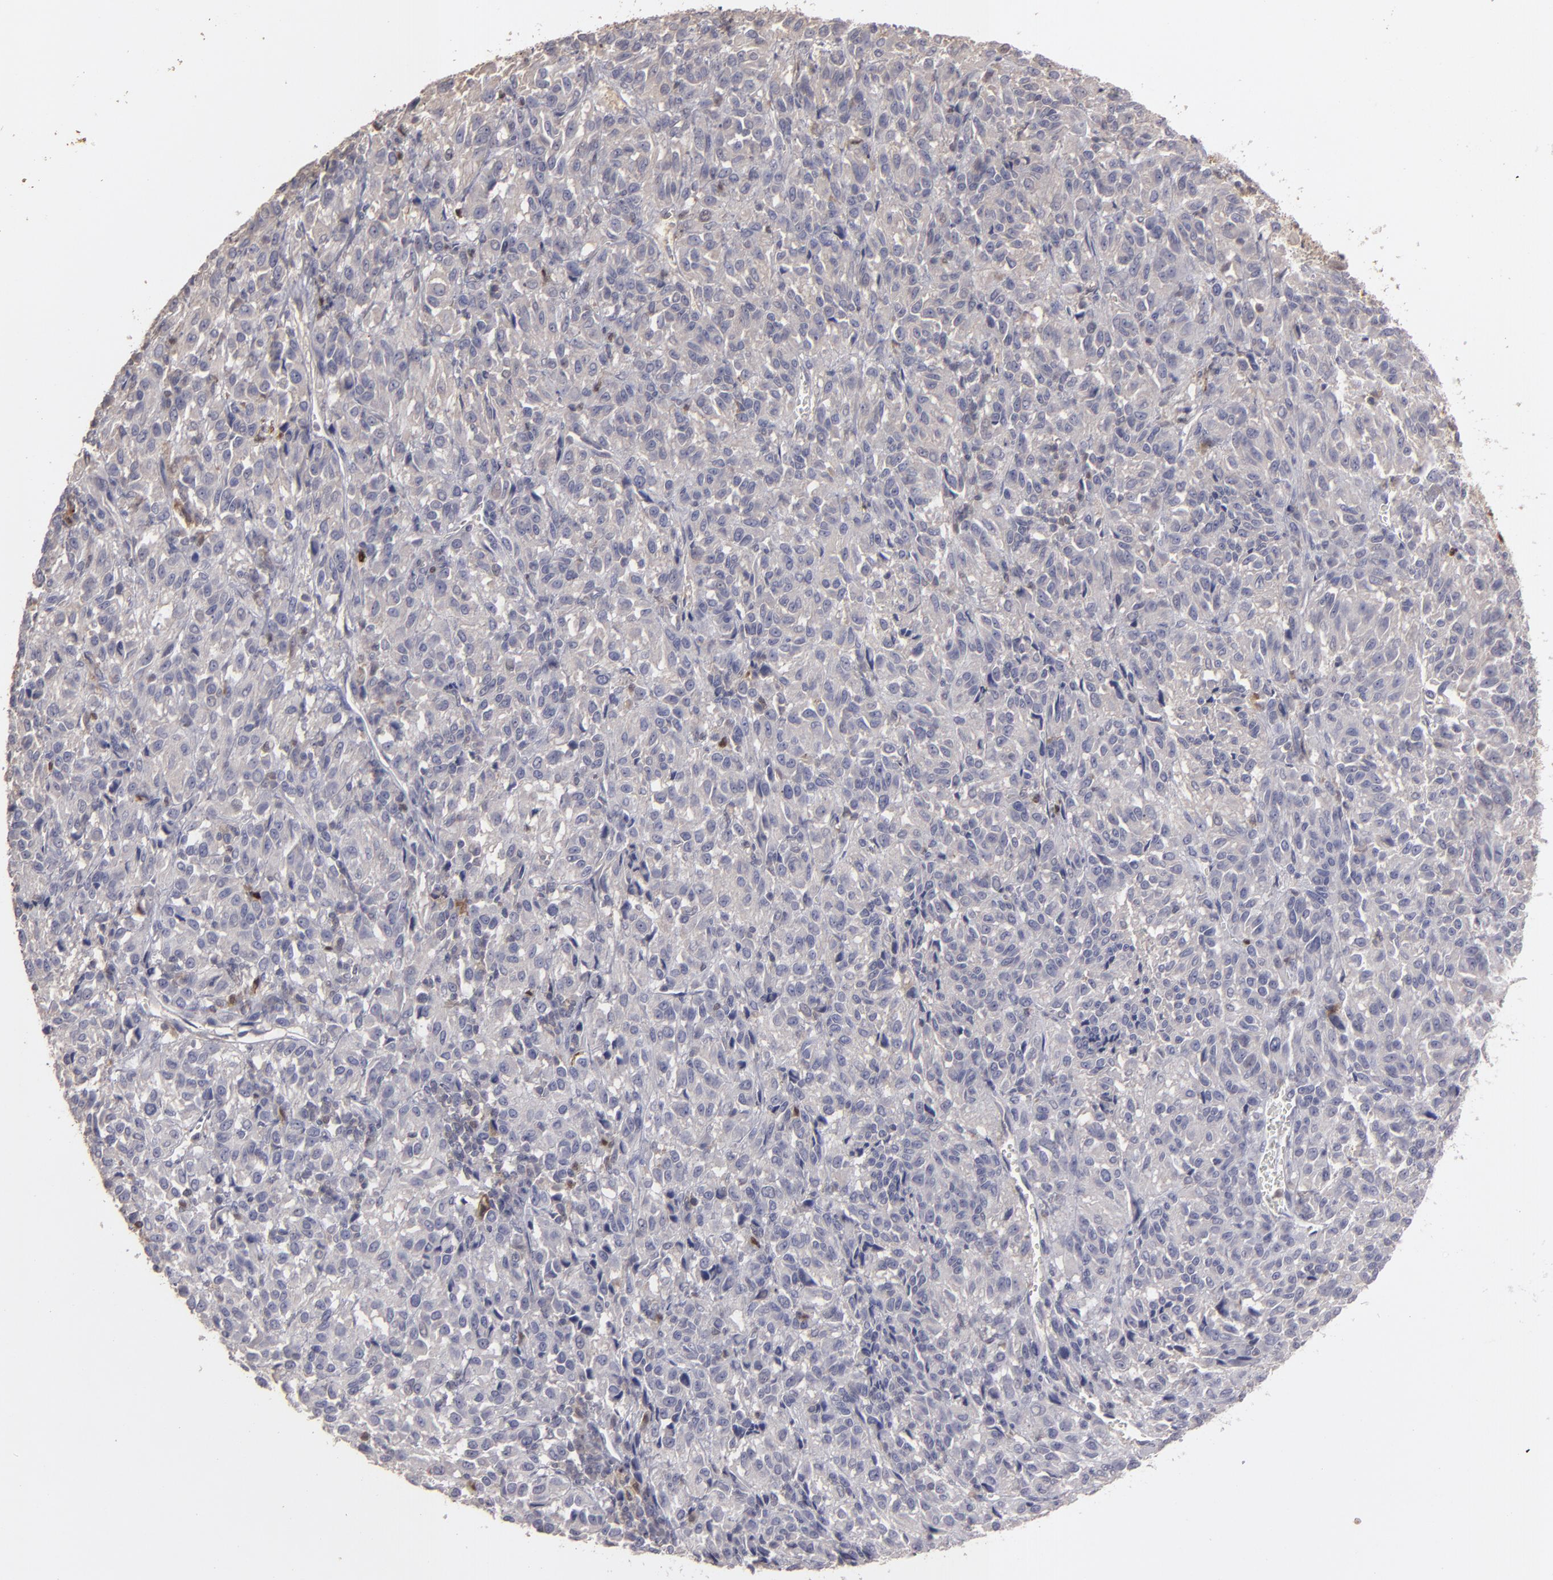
{"staining": {"intensity": "moderate", "quantity": "<25%", "location": "cytoplasmic/membranous"}, "tissue": "melanoma", "cell_type": "Tumor cells", "image_type": "cancer", "snomed": [{"axis": "morphology", "description": "Malignant melanoma, Metastatic site"}, {"axis": "topography", "description": "Lung"}], "caption": "High-magnification brightfield microscopy of melanoma stained with DAB (brown) and counterstained with hematoxylin (blue). tumor cells exhibit moderate cytoplasmic/membranous expression is identified in about<25% of cells. (Brightfield microscopy of DAB IHC at high magnification).", "gene": "SEMA3G", "patient": {"sex": "male", "age": 64}}